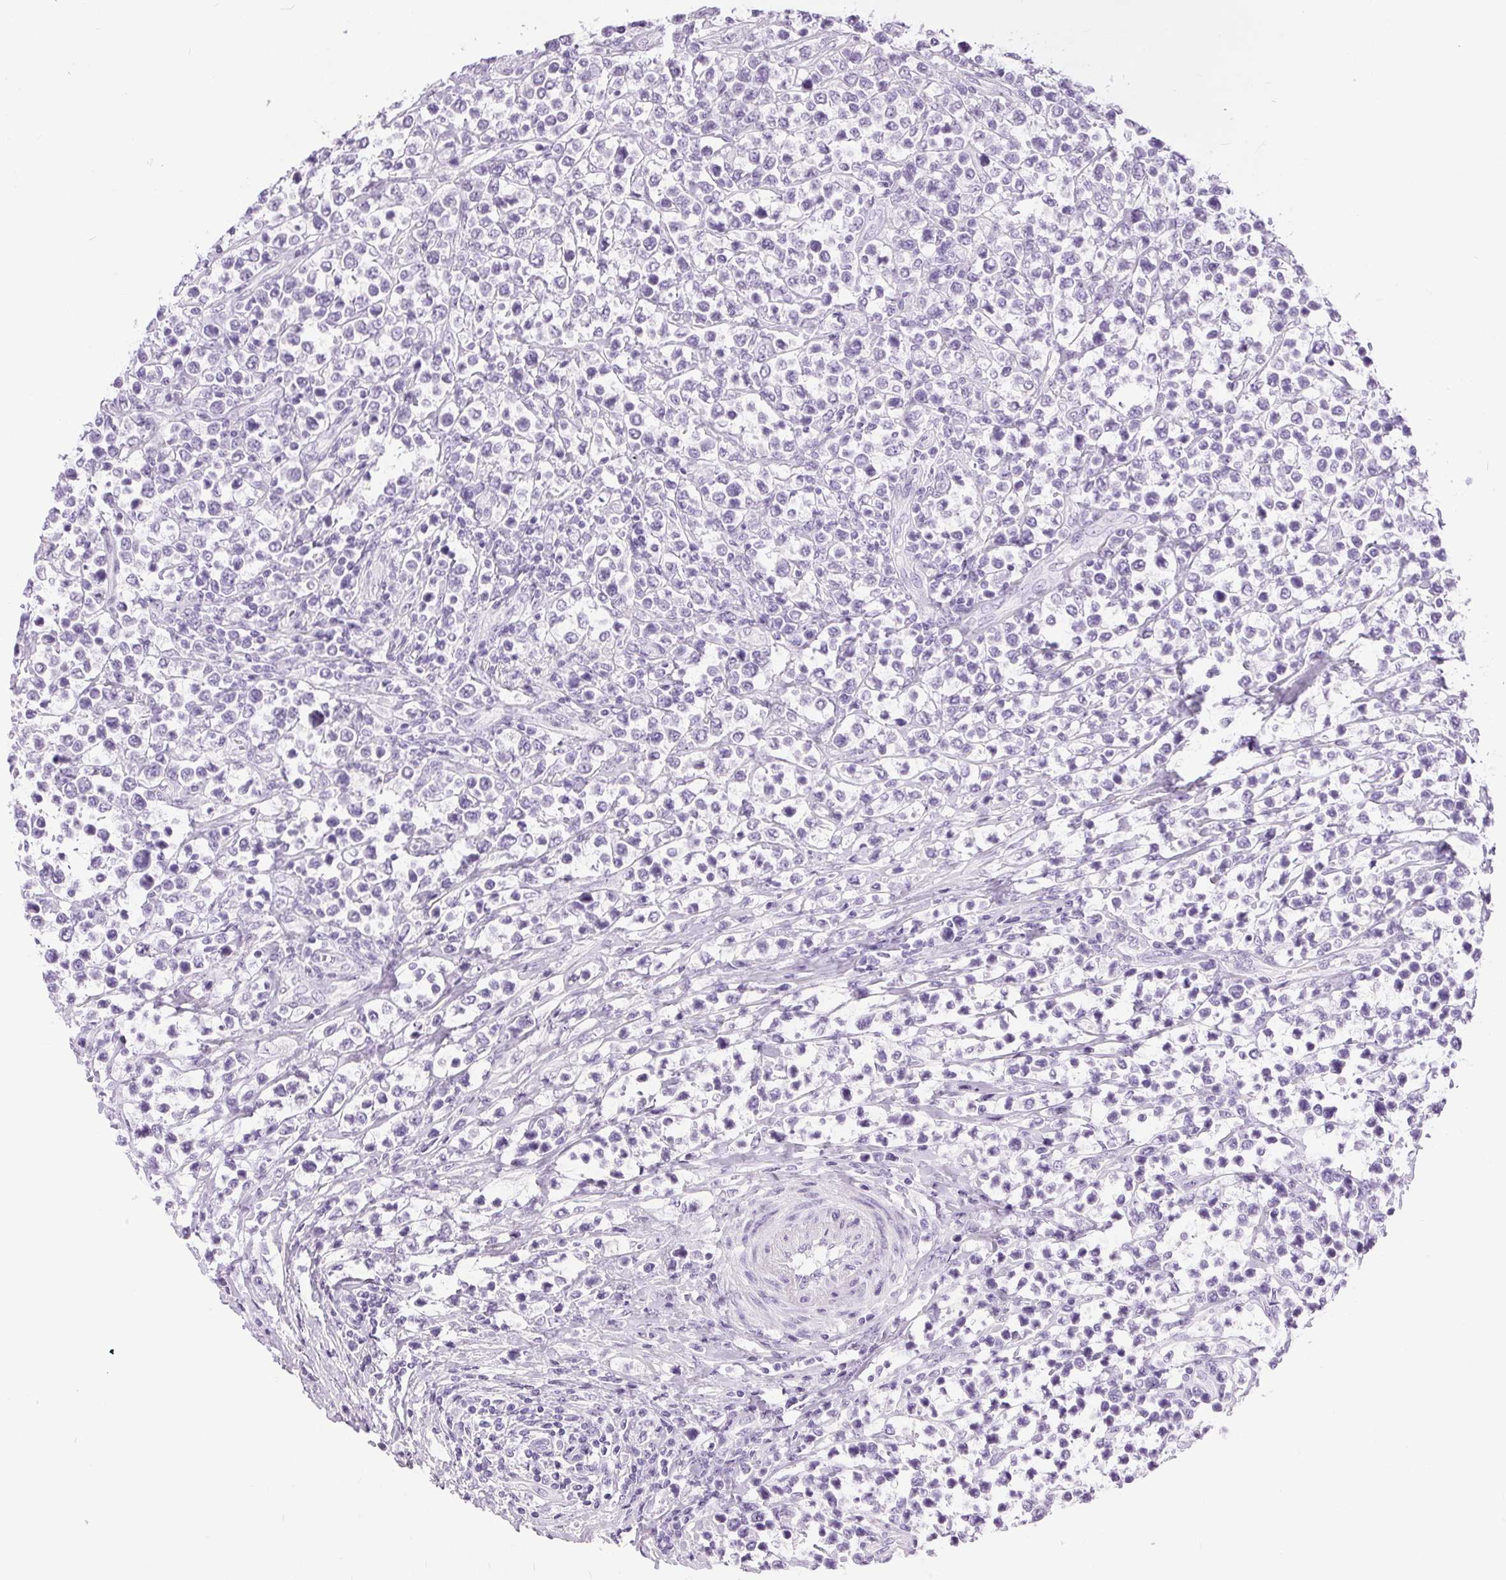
{"staining": {"intensity": "negative", "quantity": "none", "location": "none"}, "tissue": "lymphoma", "cell_type": "Tumor cells", "image_type": "cancer", "snomed": [{"axis": "morphology", "description": "Malignant lymphoma, non-Hodgkin's type, High grade"}, {"axis": "topography", "description": "Soft tissue"}], "caption": "An IHC histopathology image of lymphoma is shown. There is no staining in tumor cells of lymphoma.", "gene": "XDH", "patient": {"sex": "female", "age": 56}}